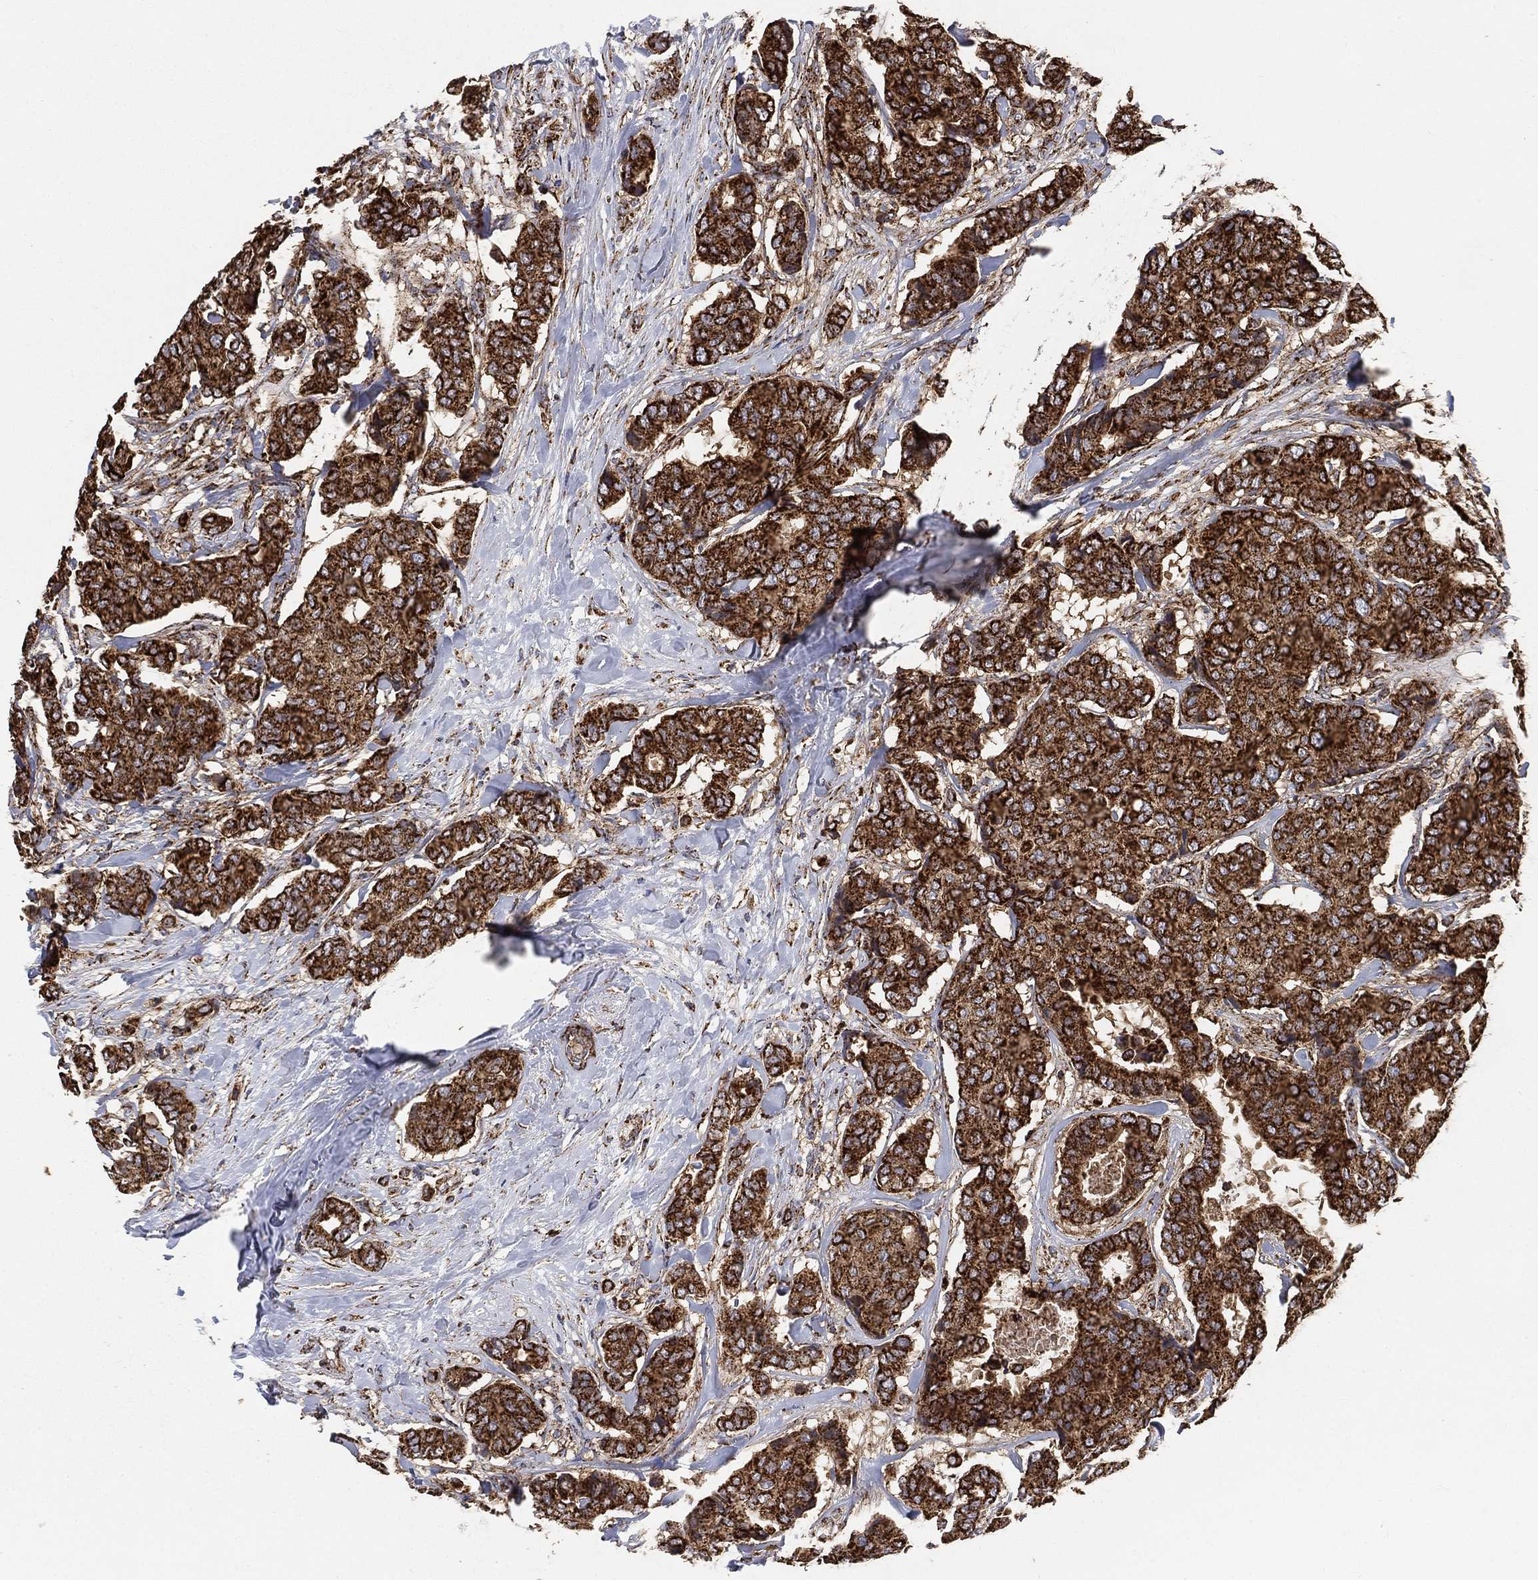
{"staining": {"intensity": "strong", "quantity": ">75%", "location": "cytoplasmic/membranous"}, "tissue": "breast cancer", "cell_type": "Tumor cells", "image_type": "cancer", "snomed": [{"axis": "morphology", "description": "Duct carcinoma"}, {"axis": "topography", "description": "Breast"}], "caption": "Immunohistochemical staining of human intraductal carcinoma (breast) reveals high levels of strong cytoplasmic/membranous protein staining in about >75% of tumor cells. Nuclei are stained in blue.", "gene": "SLC38A7", "patient": {"sex": "female", "age": 75}}